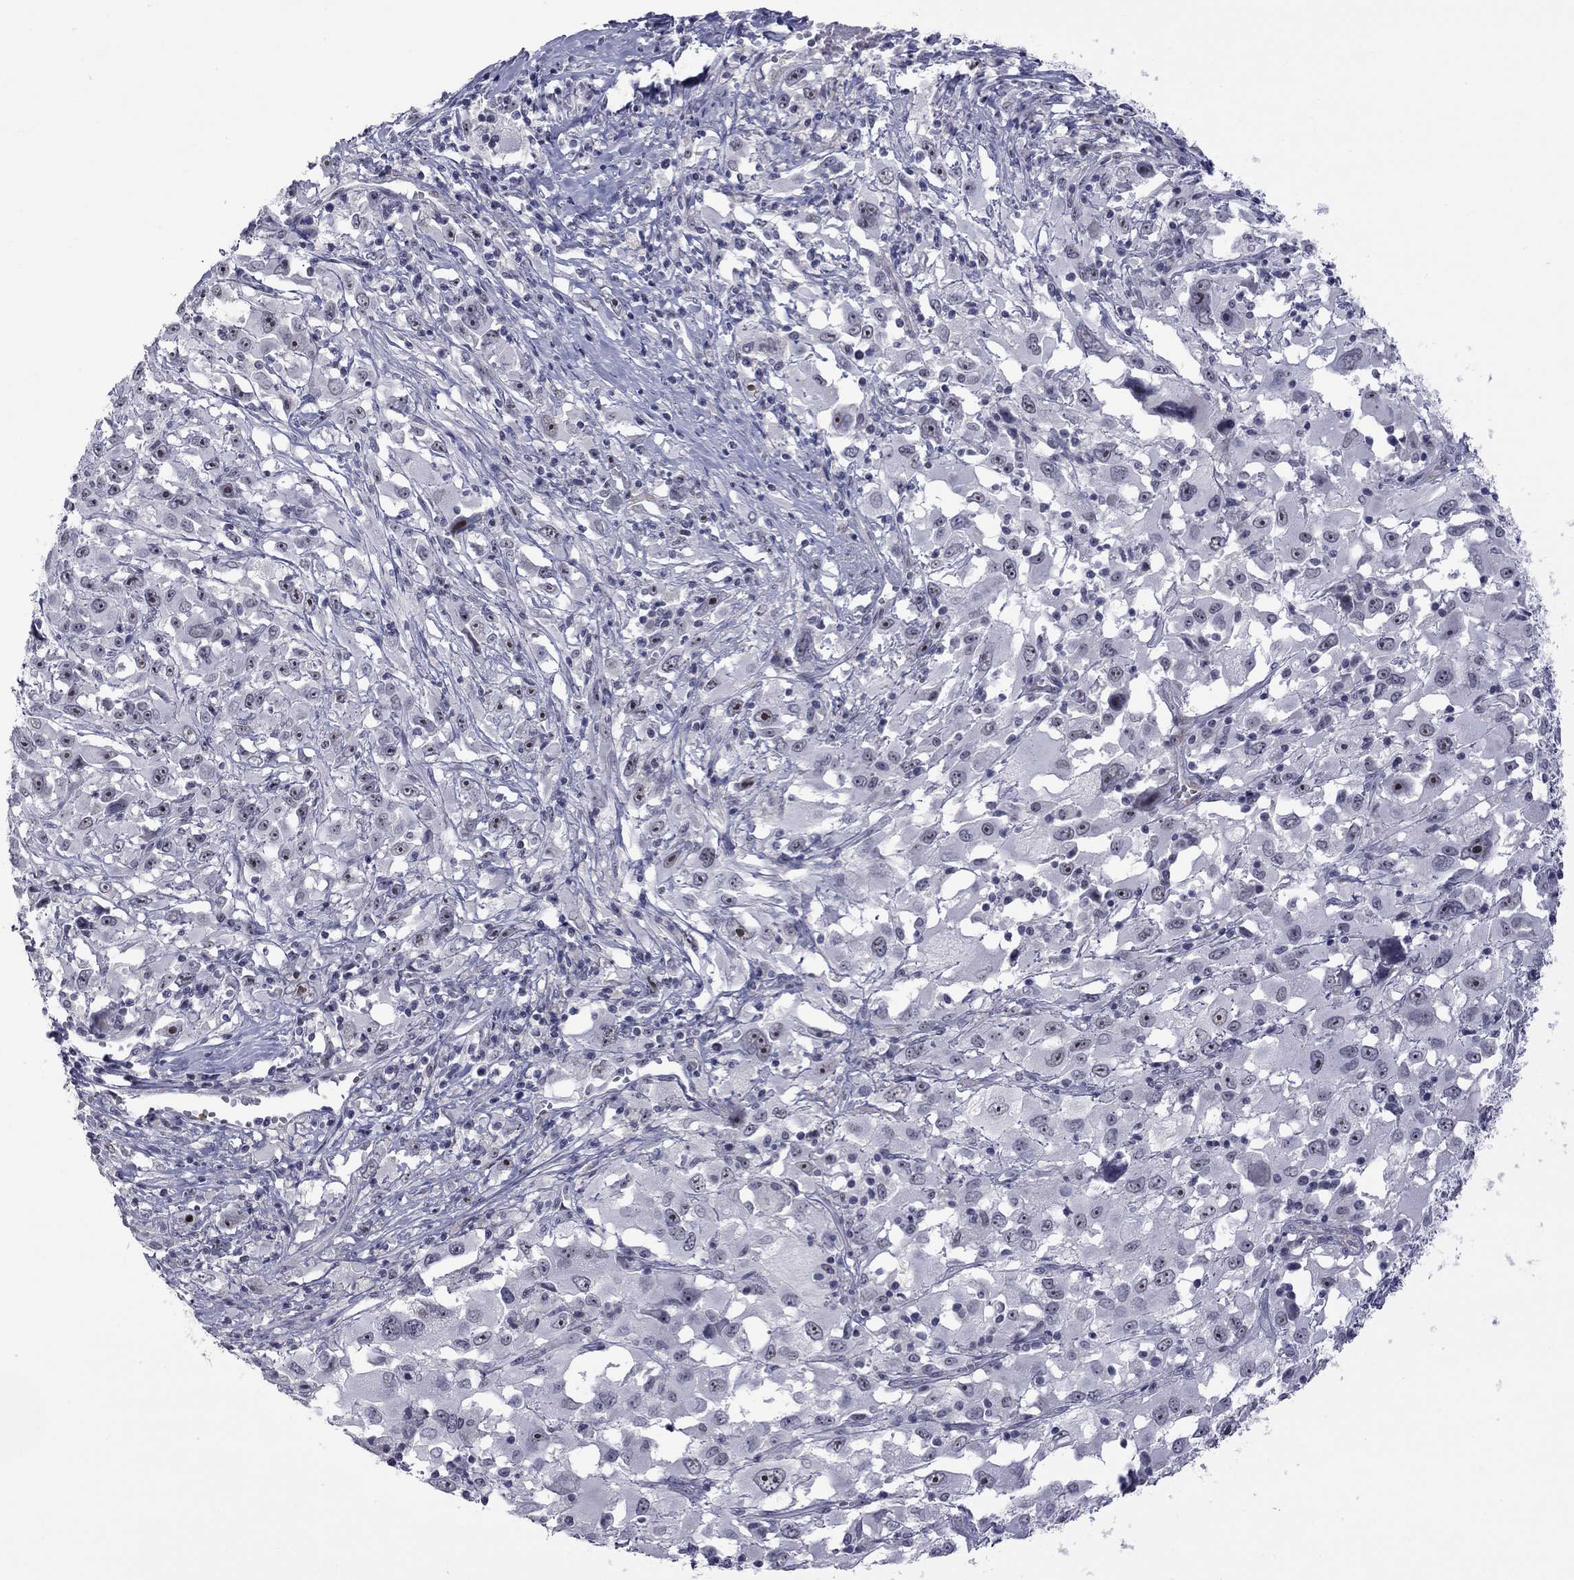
{"staining": {"intensity": "strong", "quantity": "<25%", "location": "nuclear"}, "tissue": "melanoma", "cell_type": "Tumor cells", "image_type": "cancer", "snomed": [{"axis": "morphology", "description": "Malignant melanoma, Metastatic site"}, {"axis": "topography", "description": "Soft tissue"}], "caption": "This histopathology image demonstrates immunohistochemistry staining of melanoma, with medium strong nuclear positivity in about <25% of tumor cells.", "gene": "GSG1L", "patient": {"sex": "male", "age": 50}}